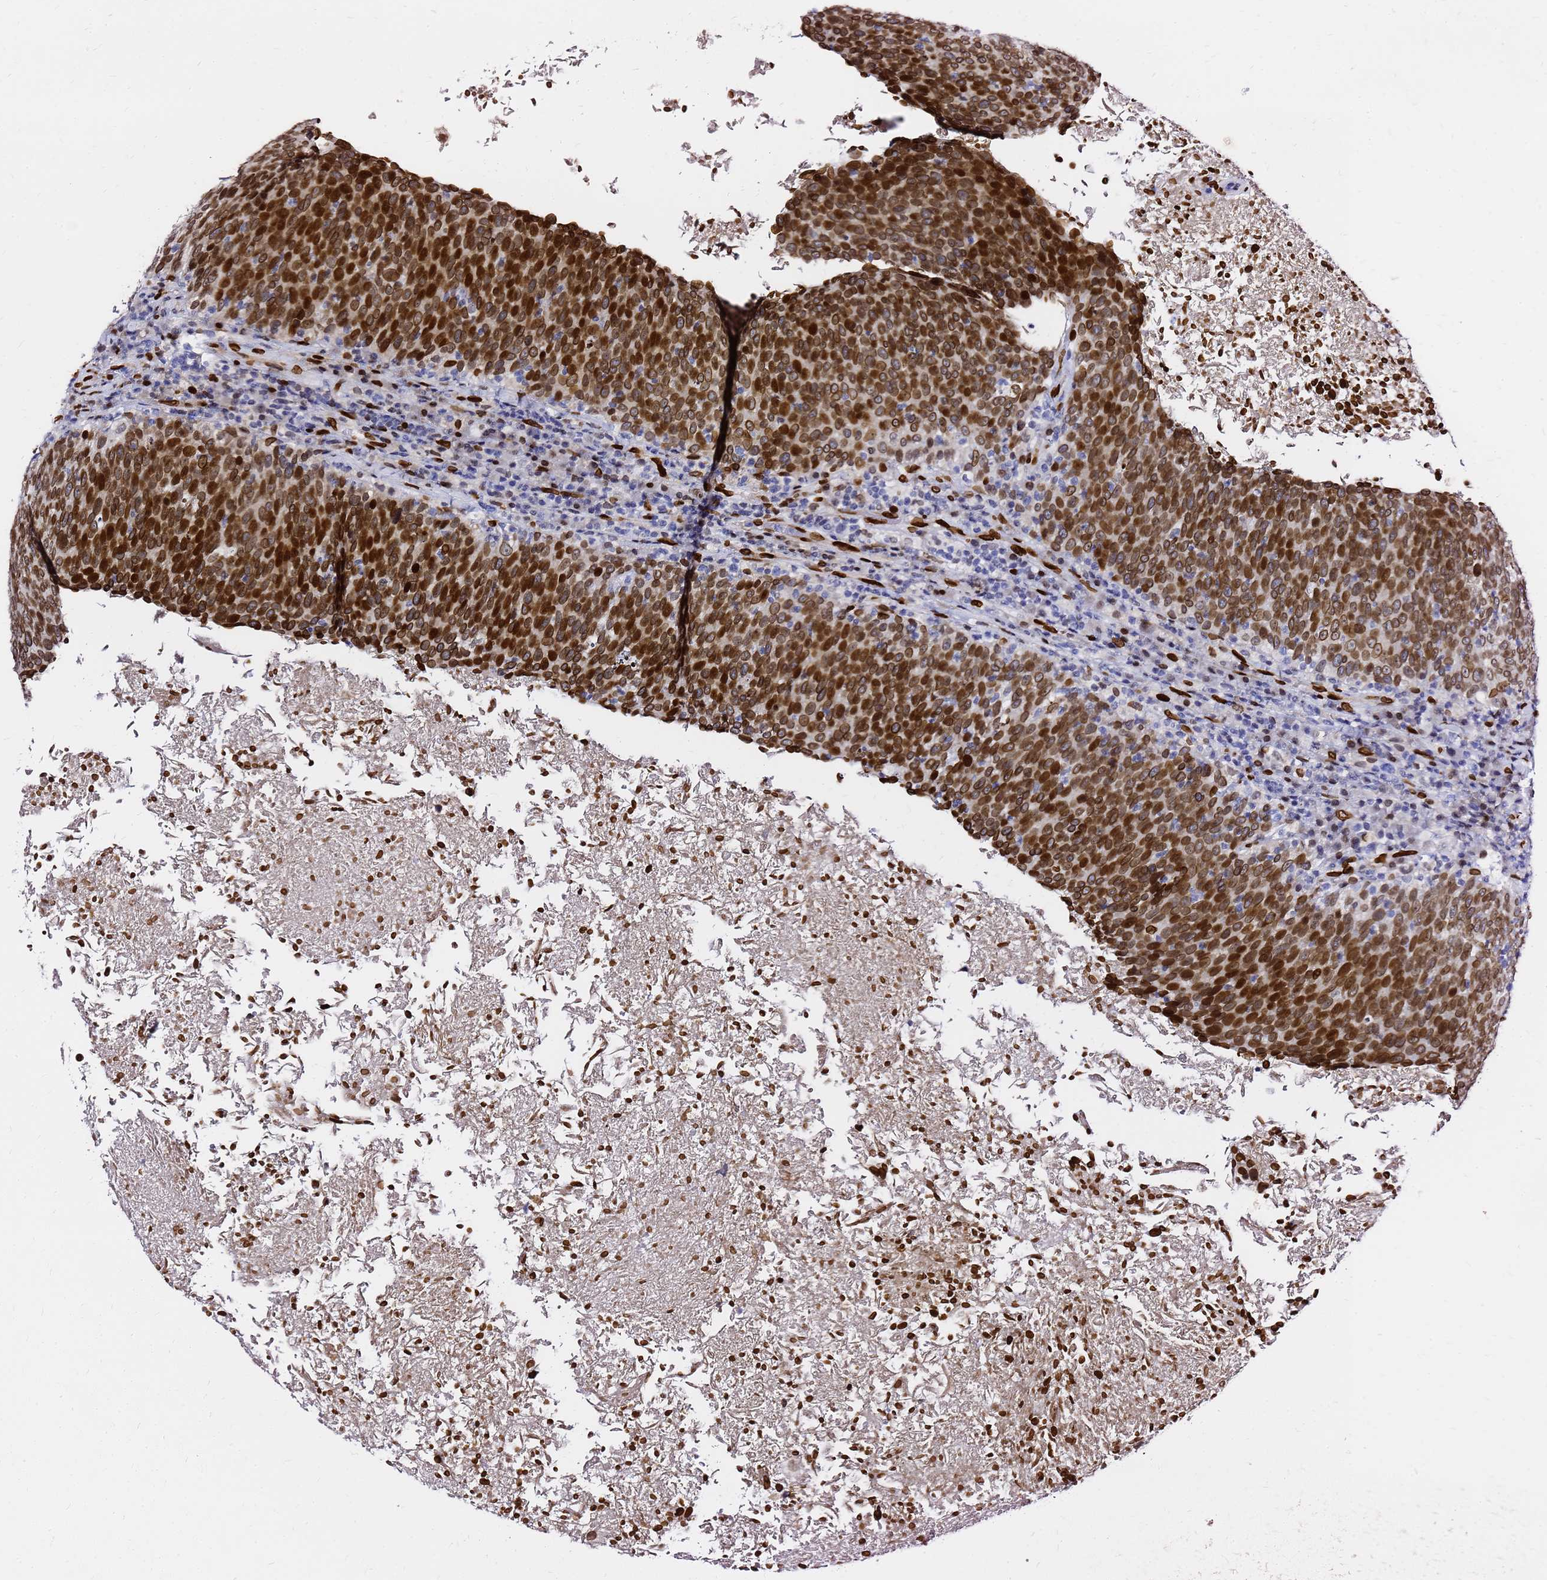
{"staining": {"intensity": "strong", "quantity": ">75%", "location": "cytoplasmic/membranous,nuclear"}, "tissue": "head and neck cancer", "cell_type": "Tumor cells", "image_type": "cancer", "snomed": [{"axis": "morphology", "description": "Squamous cell carcinoma, NOS"}, {"axis": "morphology", "description": "Squamous cell carcinoma, metastatic, NOS"}, {"axis": "topography", "description": "Lymph node"}, {"axis": "topography", "description": "Head-Neck"}], "caption": "Immunohistochemical staining of squamous cell carcinoma (head and neck) displays strong cytoplasmic/membranous and nuclear protein expression in about >75% of tumor cells.", "gene": "C6orf141", "patient": {"sex": "male", "age": 62}}